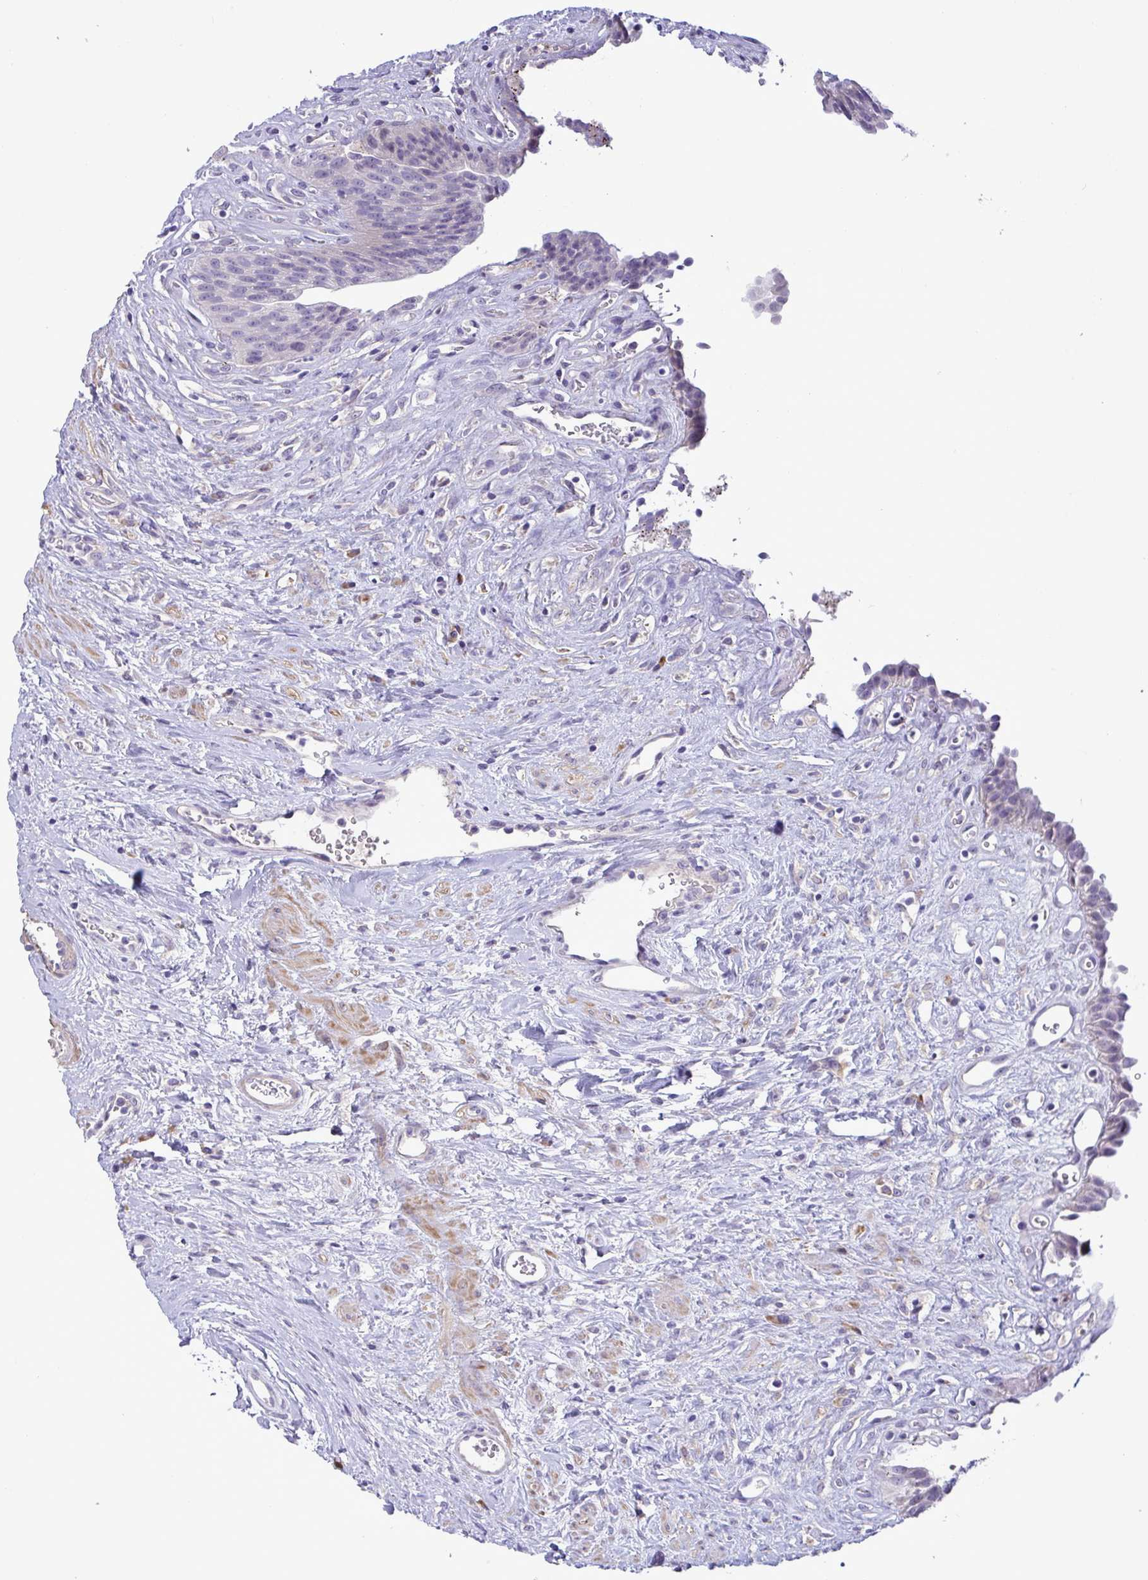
{"staining": {"intensity": "negative", "quantity": "none", "location": "none"}, "tissue": "urinary bladder", "cell_type": "Urothelial cells", "image_type": "normal", "snomed": [{"axis": "morphology", "description": "Normal tissue, NOS"}, {"axis": "topography", "description": "Urinary bladder"}], "caption": "High power microscopy micrograph of an IHC photomicrograph of benign urinary bladder, revealing no significant expression in urothelial cells. (IHC, brightfield microscopy, high magnification).", "gene": "FAM86B1", "patient": {"sex": "female", "age": 56}}